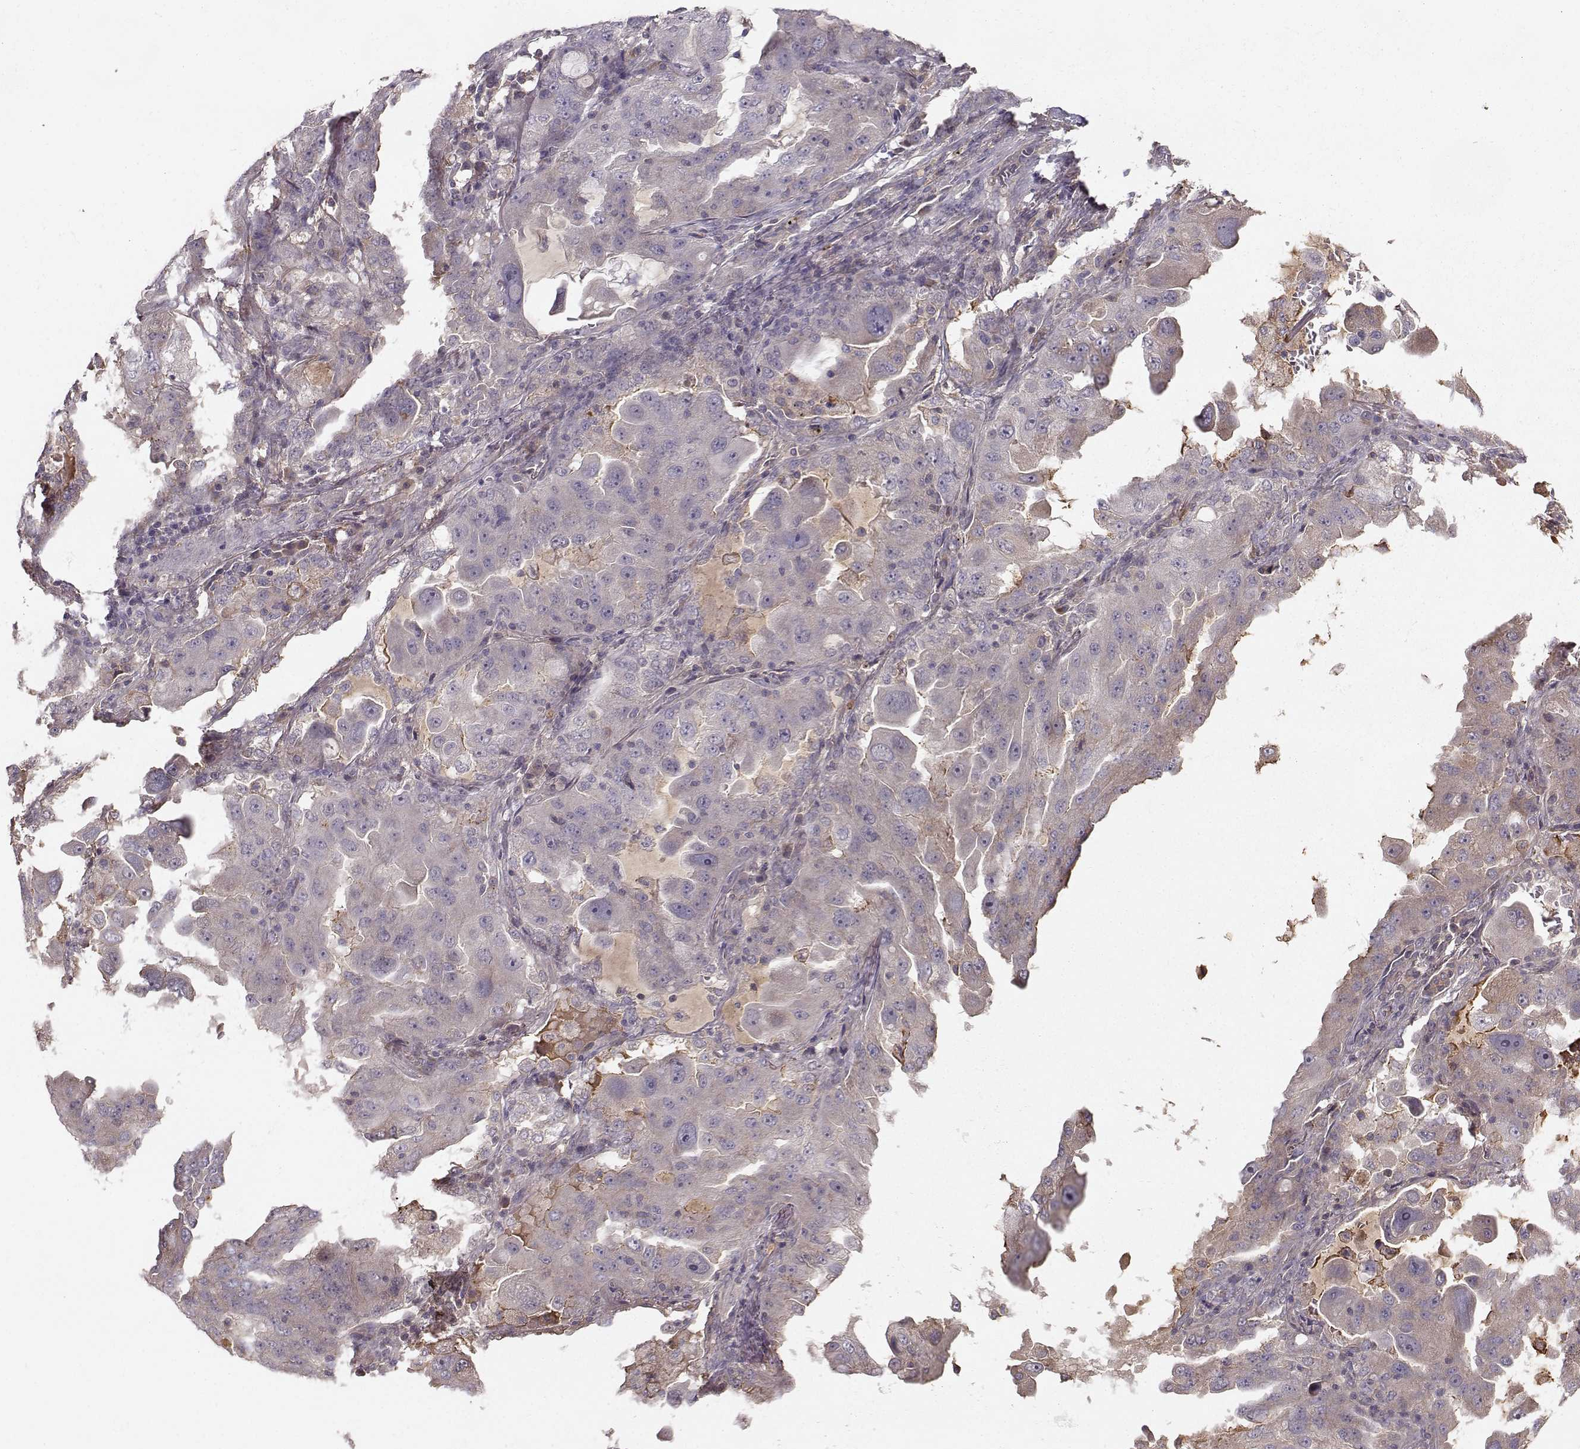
{"staining": {"intensity": "weak", "quantity": "<25%", "location": "cytoplasmic/membranous"}, "tissue": "lung cancer", "cell_type": "Tumor cells", "image_type": "cancer", "snomed": [{"axis": "morphology", "description": "Adenocarcinoma, NOS"}, {"axis": "topography", "description": "Lung"}], "caption": "An immunohistochemistry (IHC) image of lung cancer (adenocarcinoma) is shown. There is no staining in tumor cells of lung cancer (adenocarcinoma).", "gene": "WNT6", "patient": {"sex": "female", "age": 61}}